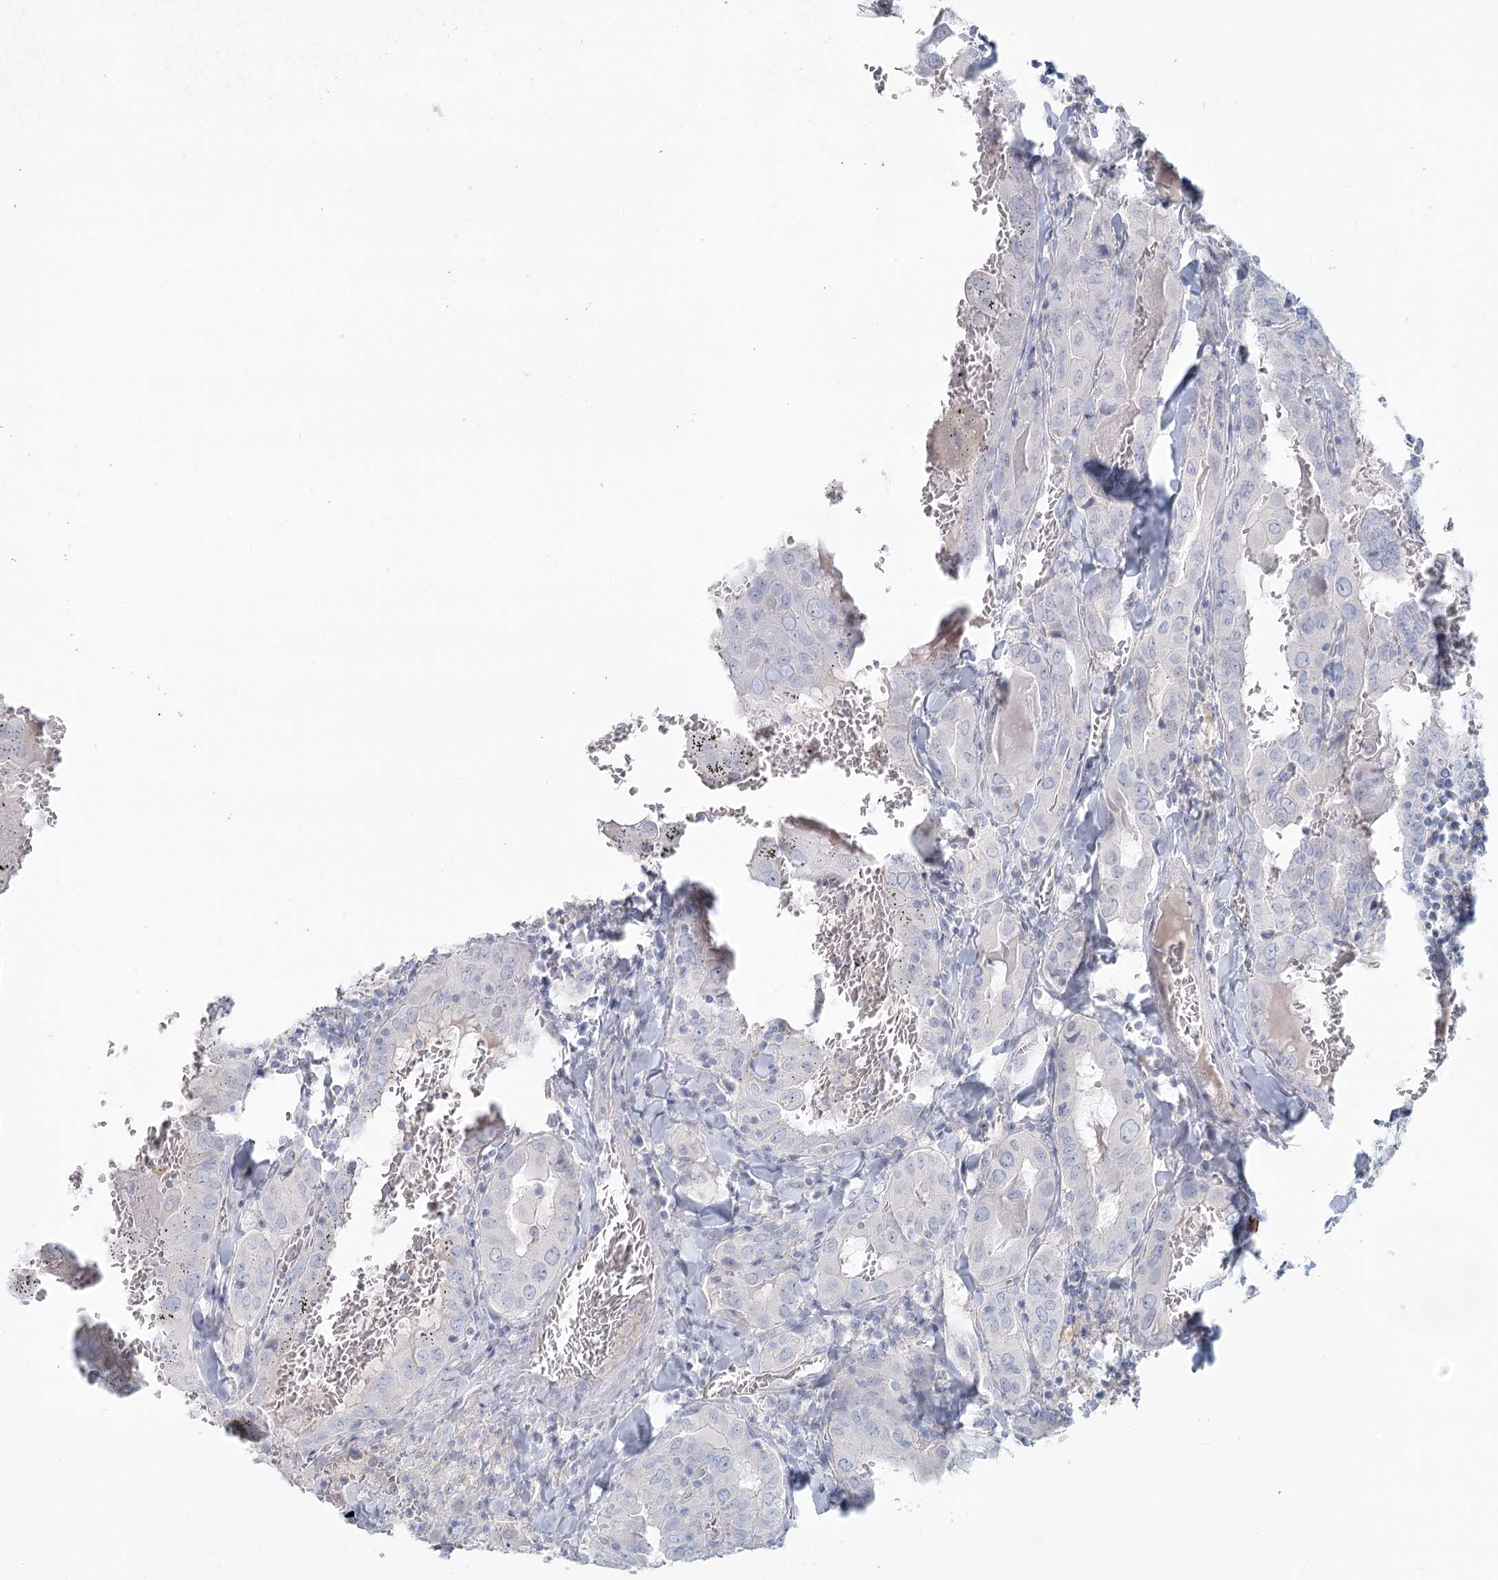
{"staining": {"intensity": "negative", "quantity": "none", "location": "none"}, "tissue": "thyroid cancer", "cell_type": "Tumor cells", "image_type": "cancer", "snomed": [{"axis": "morphology", "description": "Papillary adenocarcinoma, NOS"}, {"axis": "topography", "description": "Thyroid gland"}], "caption": "Immunohistochemistry (IHC) of thyroid cancer (papillary adenocarcinoma) exhibits no staining in tumor cells.", "gene": "LRP2BP", "patient": {"sex": "female", "age": 72}}